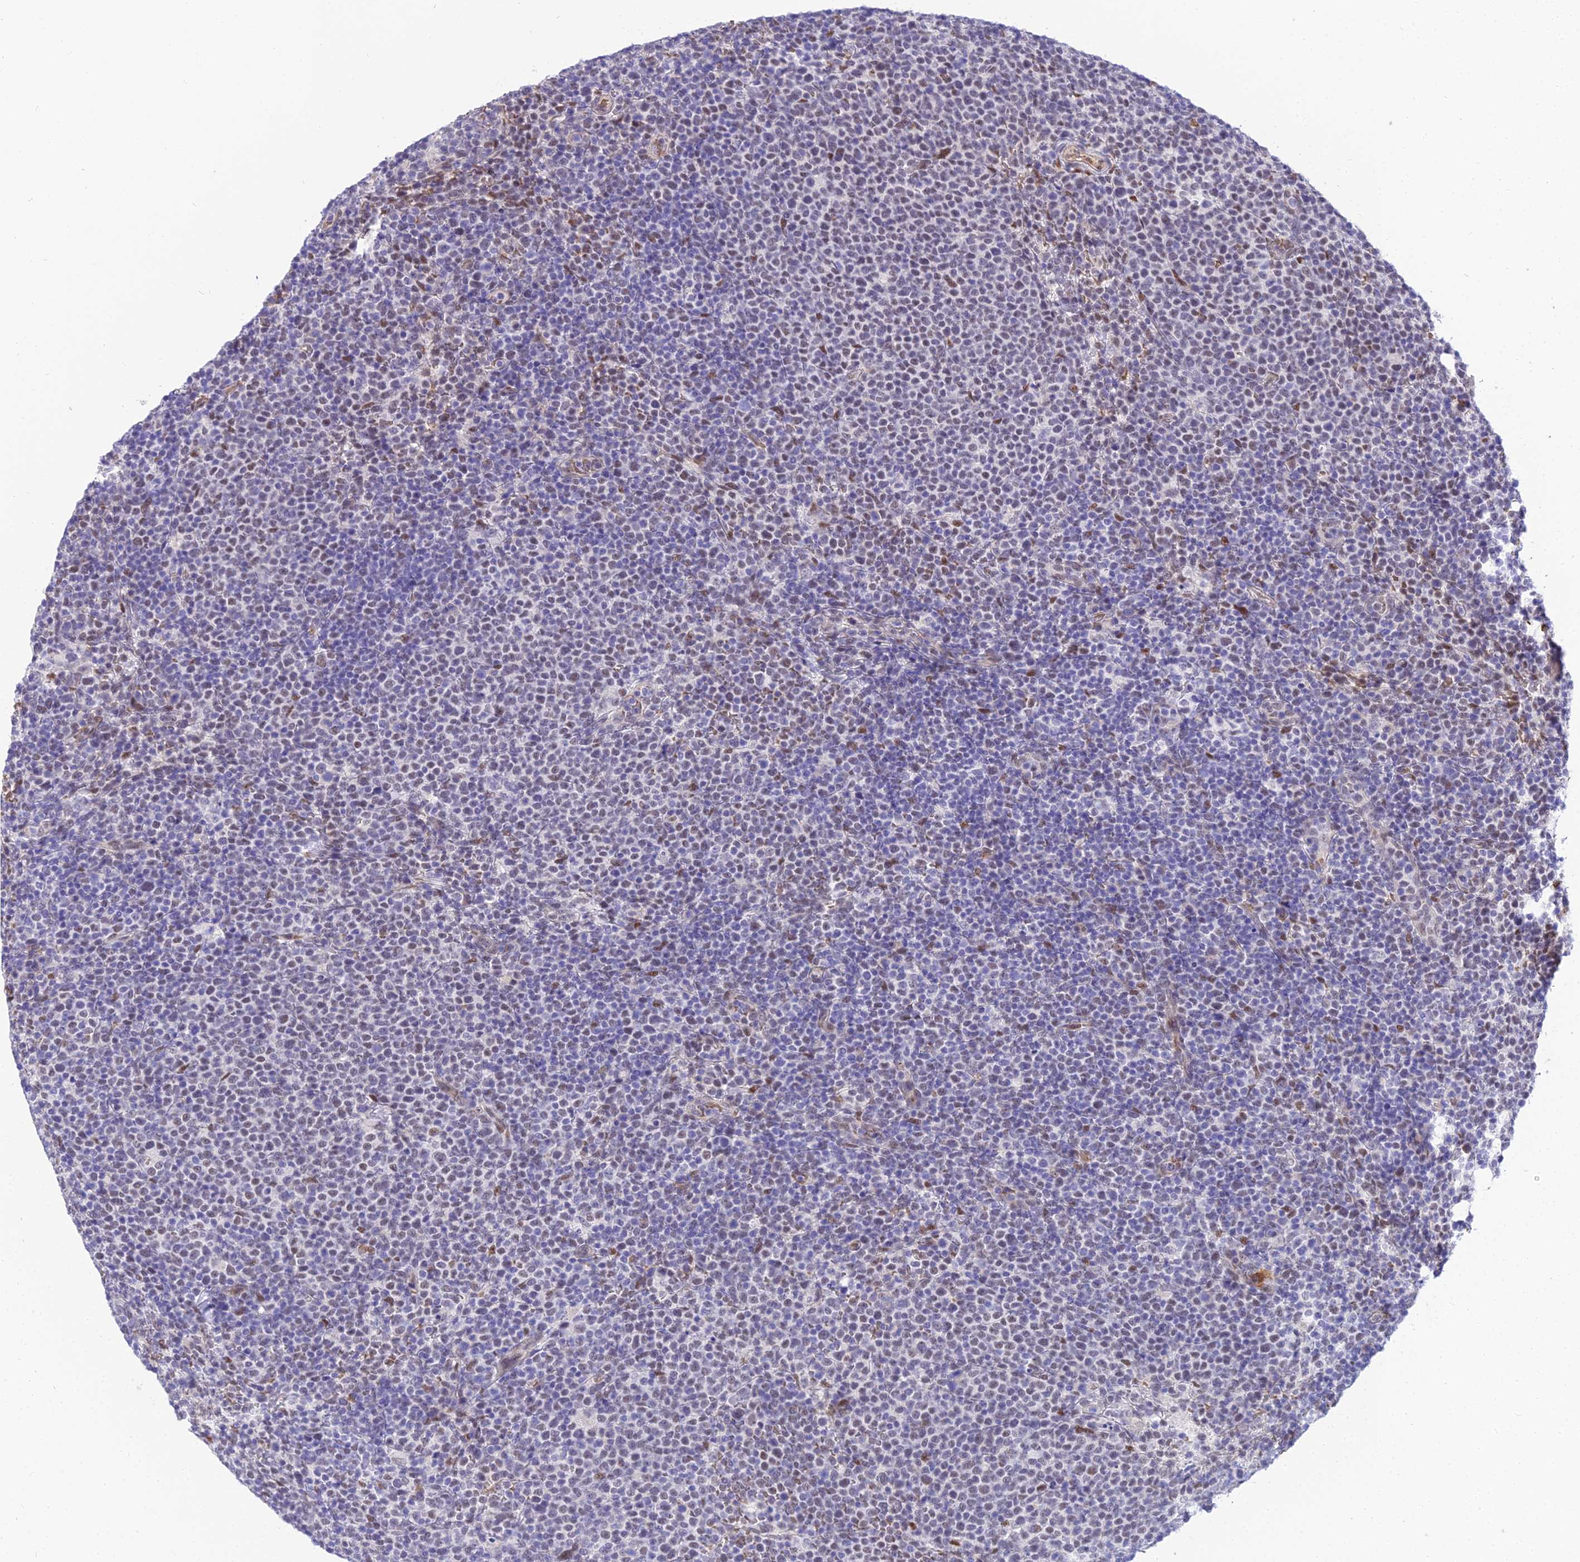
{"staining": {"intensity": "weak", "quantity": "<25%", "location": "nuclear"}, "tissue": "lymphoma", "cell_type": "Tumor cells", "image_type": "cancer", "snomed": [{"axis": "morphology", "description": "Malignant lymphoma, non-Hodgkin's type, High grade"}, {"axis": "topography", "description": "Lymph node"}], "caption": "A histopathology image of human high-grade malignant lymphoma, non-Hodgkin's type is negative for staining in tumor cells.", "gene": "BCL9", "patient": {"sex": "male", "age": 61}}